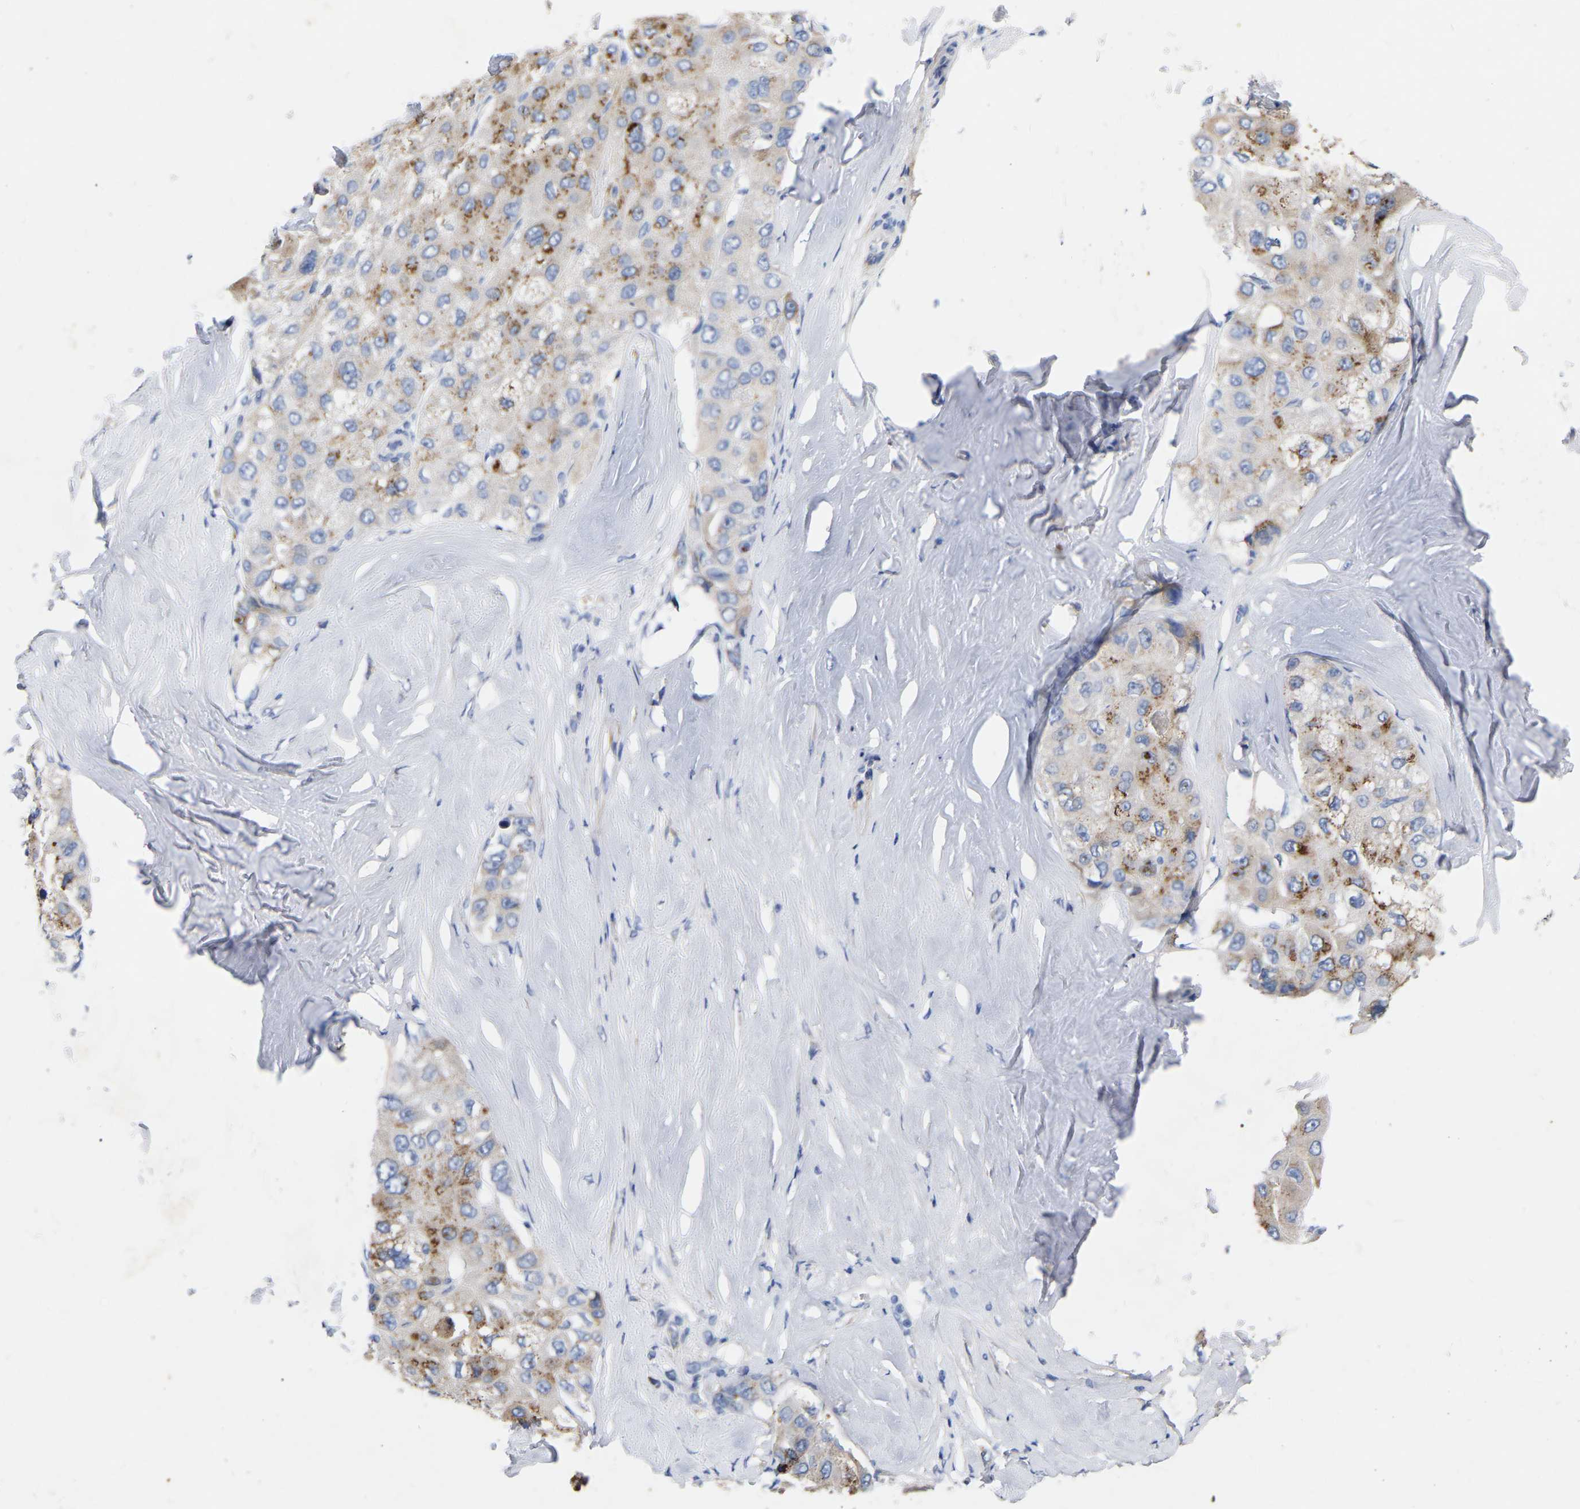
{"staining": {"intensity": "moderate", "quantity": "25%-75%", "location": "cytoplasmic/membranous"}, "tissue": "liver cancer", "cell_type": "Tumor cells", "image_type": "cancer", "snomed": [{"axis": "morphology", "description": "Carcinoma, Hepatocellular, NOS"}, {"axis": "topography", "description": "Liver"}], "caption": "A brown stain shows moderate cytoplasmic/membranous positivity of a protein in human liver hepatocellular carcinoma tumor cells.", "gene": "STRIP2", "patient": {"sex": "male", "age": 80}}